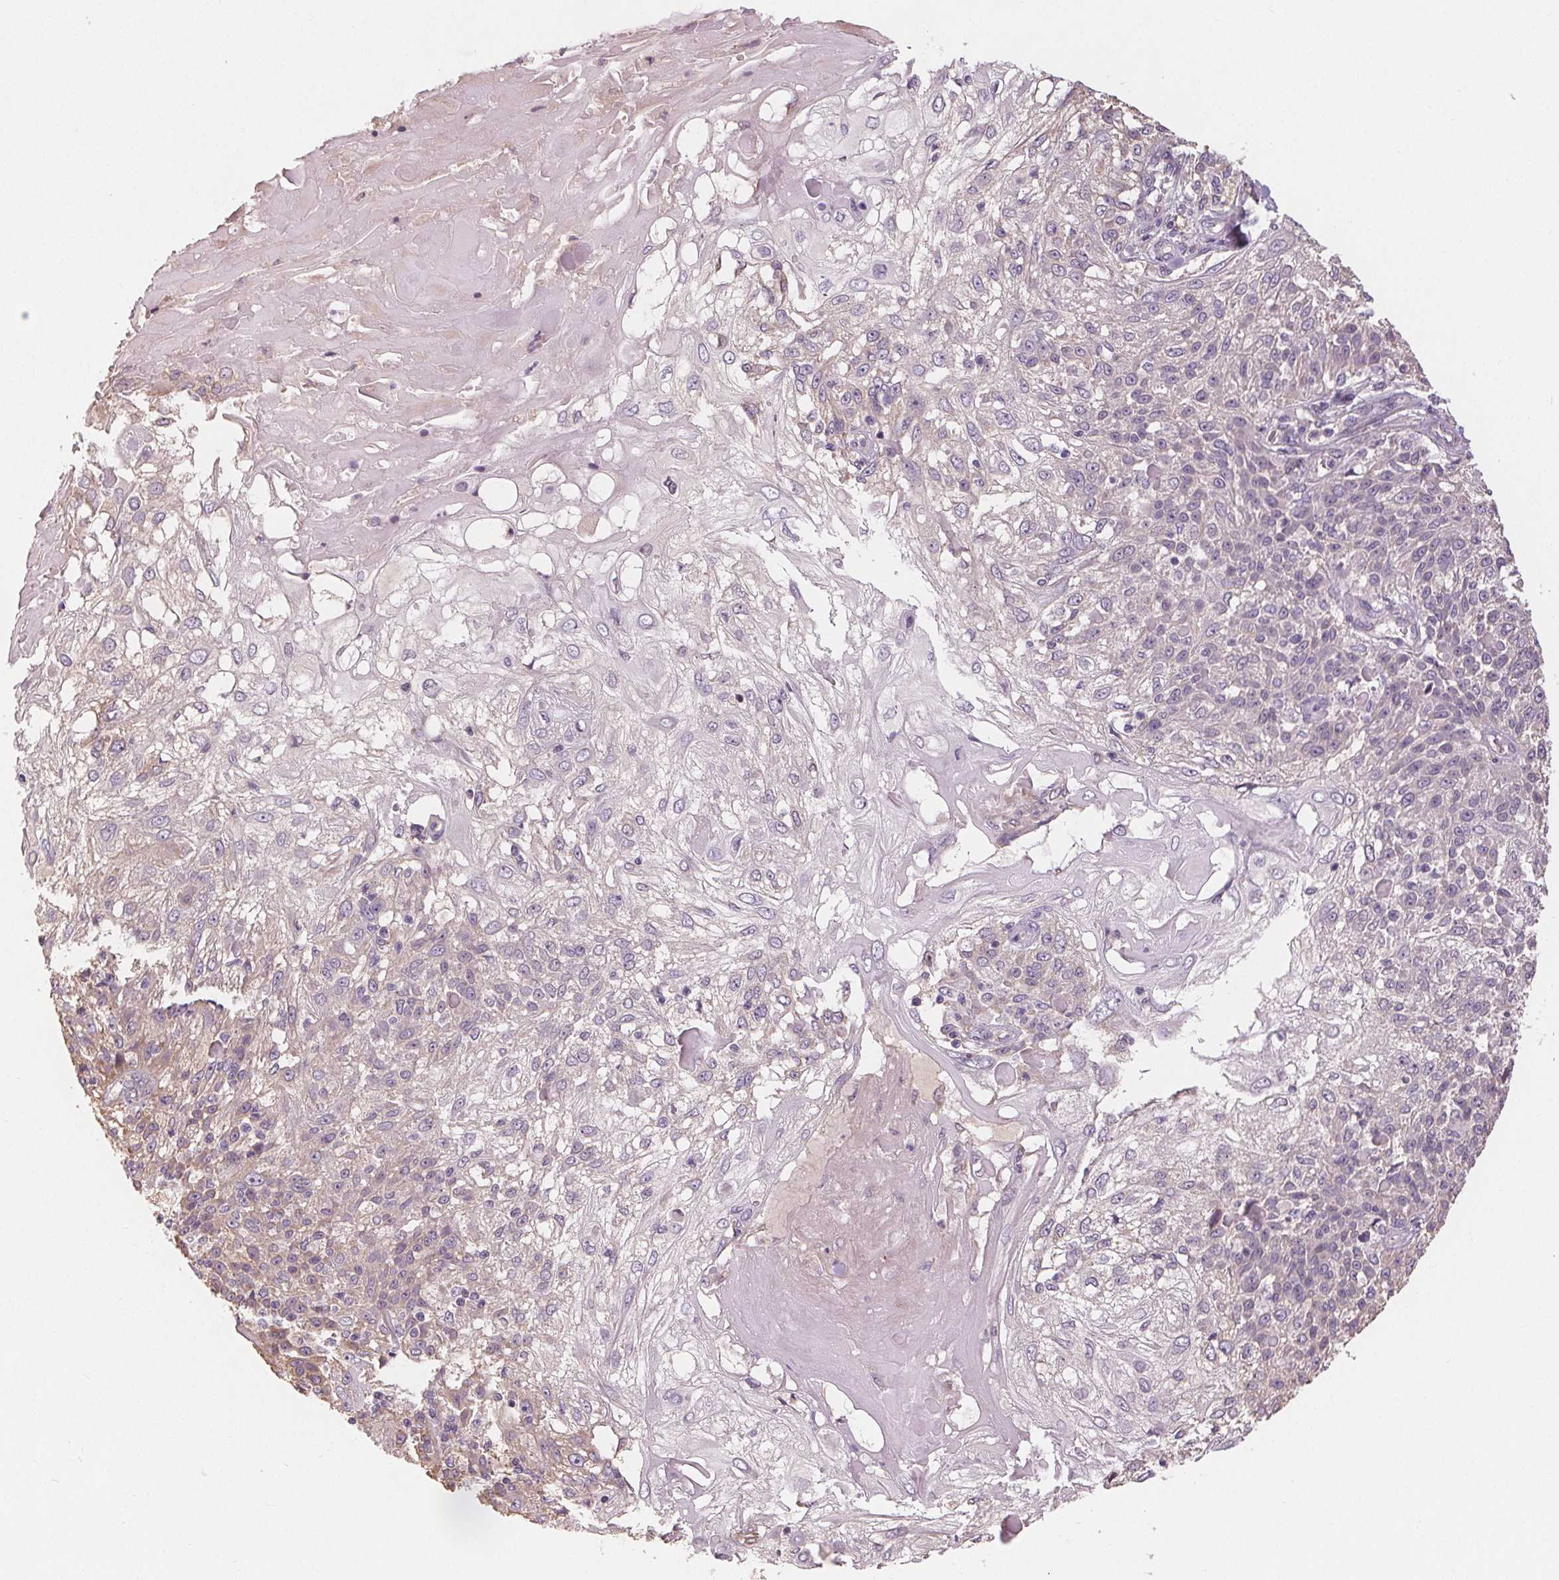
{"staining": {"intensity": "negative", "quantity": "none", "location": "none"}, "tissue": "skin cancer", "cell_type": "Tumor cells", "image_type": "cancer", "snomed": [{"axis": "morphology", "description": "Normal tissue, NOS"}, {"axis": "morphology", "description": "Squamous cell carcinoma, NOS"}, {"axis": "topography", "description": "Skin"}], "caption": "Immunohistochemistry (IHC) of skin cancer exhibits no staining in tumor cells.", "gene": "TMEM80", "patient": {"sex": "female", "age": 83}}